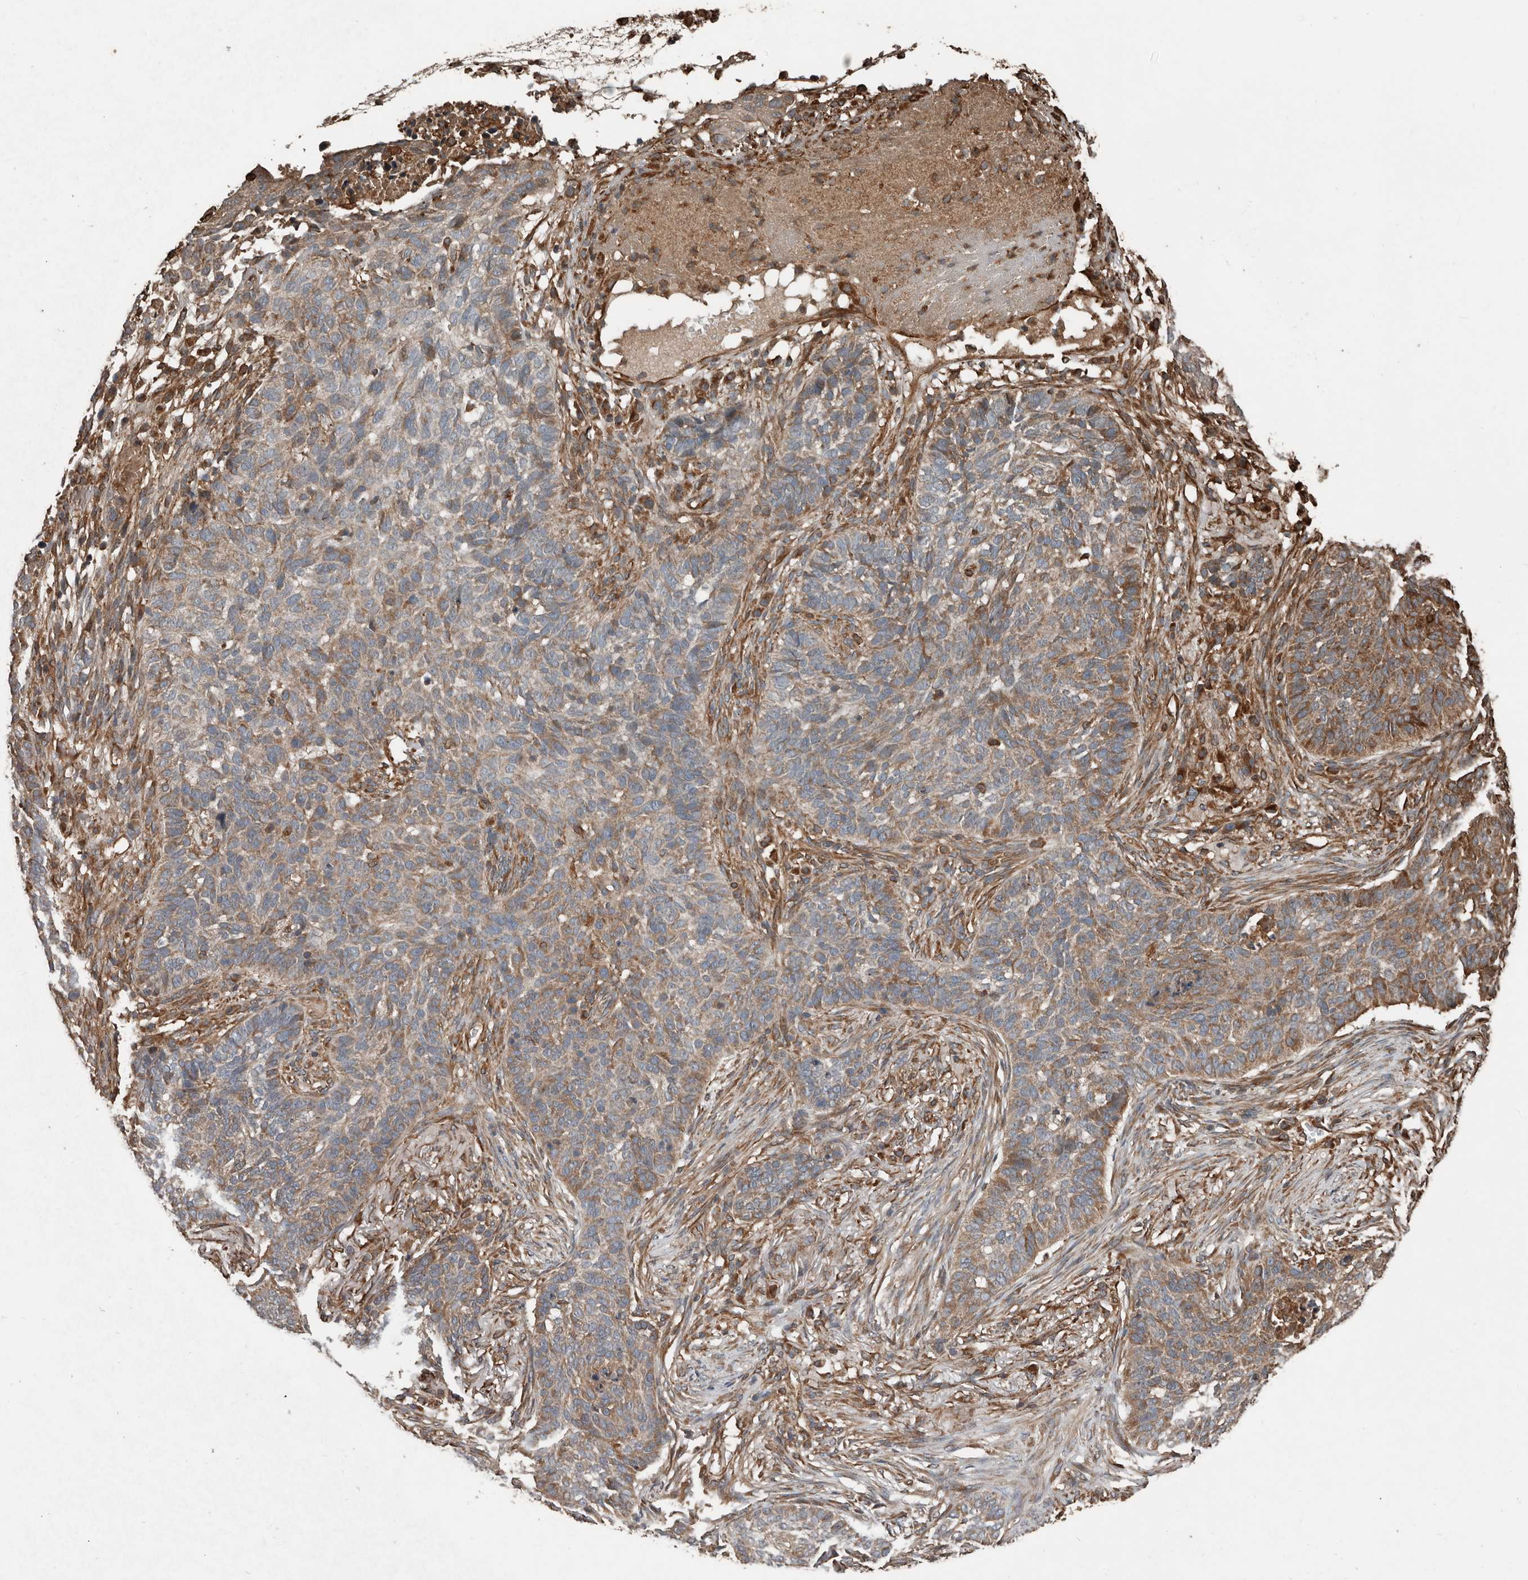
{"staining": {"intensity": "weak", "quantity": ">75%", "location": "cytoplasmic/membranous"}, "tissue": "skin cancer", "cell_type": "Tumor cells", "image_type": "cancer", "snomed": [{"axis": "morphology", "description": "Basal cell carcinoma"}, {"axis": "topography", "description": "Skin"}], "caption": "Tumor cells show low levels of weak cytoplasmic/membranous staining in about >75% of cells in skin cancer. (IHC, brightfield microscopy, high magnification).", "gene": "YOD1", "patient": {"sex": "male", "age": 85}}